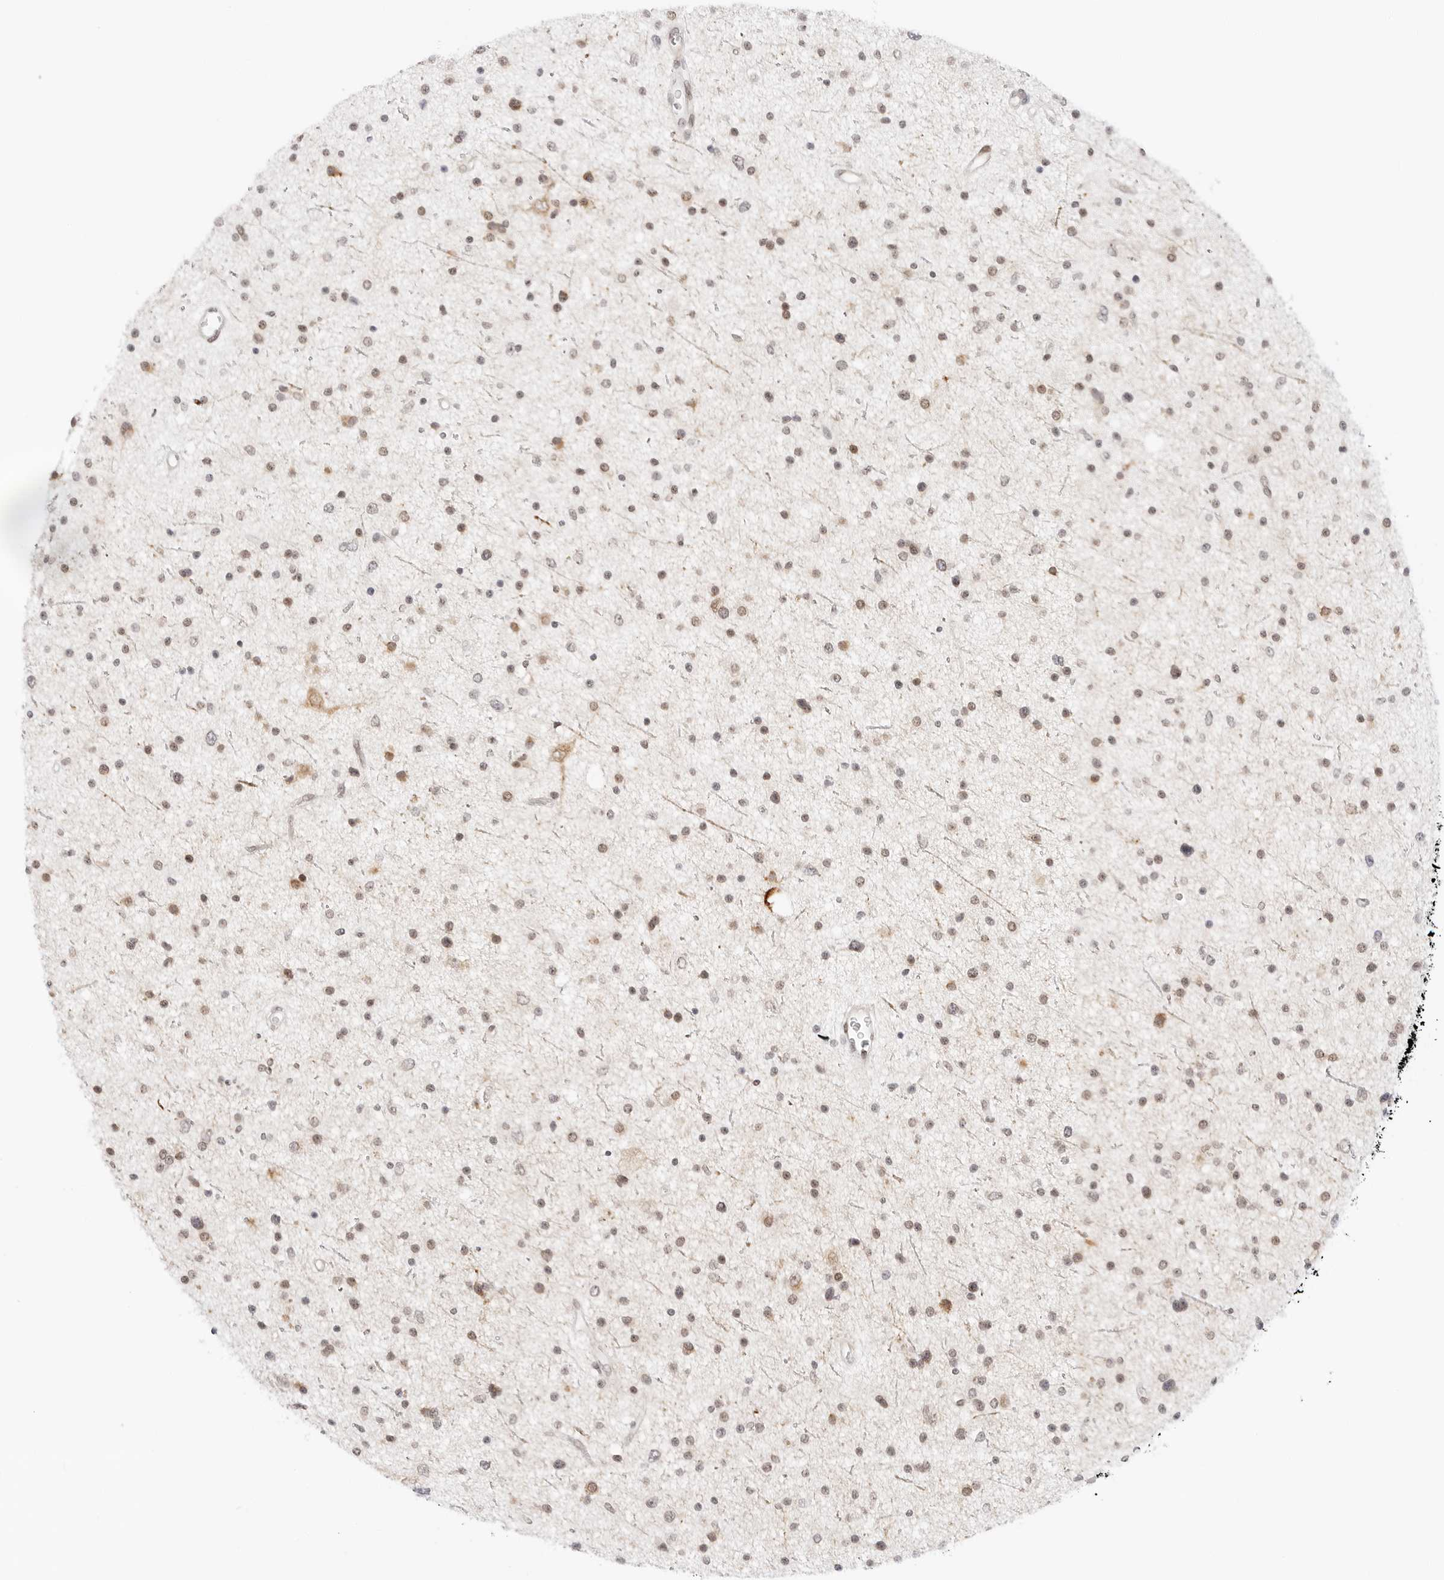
{"staining": {"intensity": "moderate", "quantity": ">75%", "location": "nuclear"}, "tissue": "glioma", "cell_type": "Tumor cells", "image_type": "cancer", "snomed": [{"axis": "morphology", "description": "Glioma, malignant, Low grade"}, {"axis": "topography", "description": "Brain"}], "caption": "Glioma stained with immunohistochemistry displays moderate nuclear expression in about >75% of tumor cells. Using DAB (brown) and hematoxylin (blue) stains, captured at high magnification using brightfield microscopy.", "gene": "HIPK3", "patient": {"sex": "female", "age": 37}}